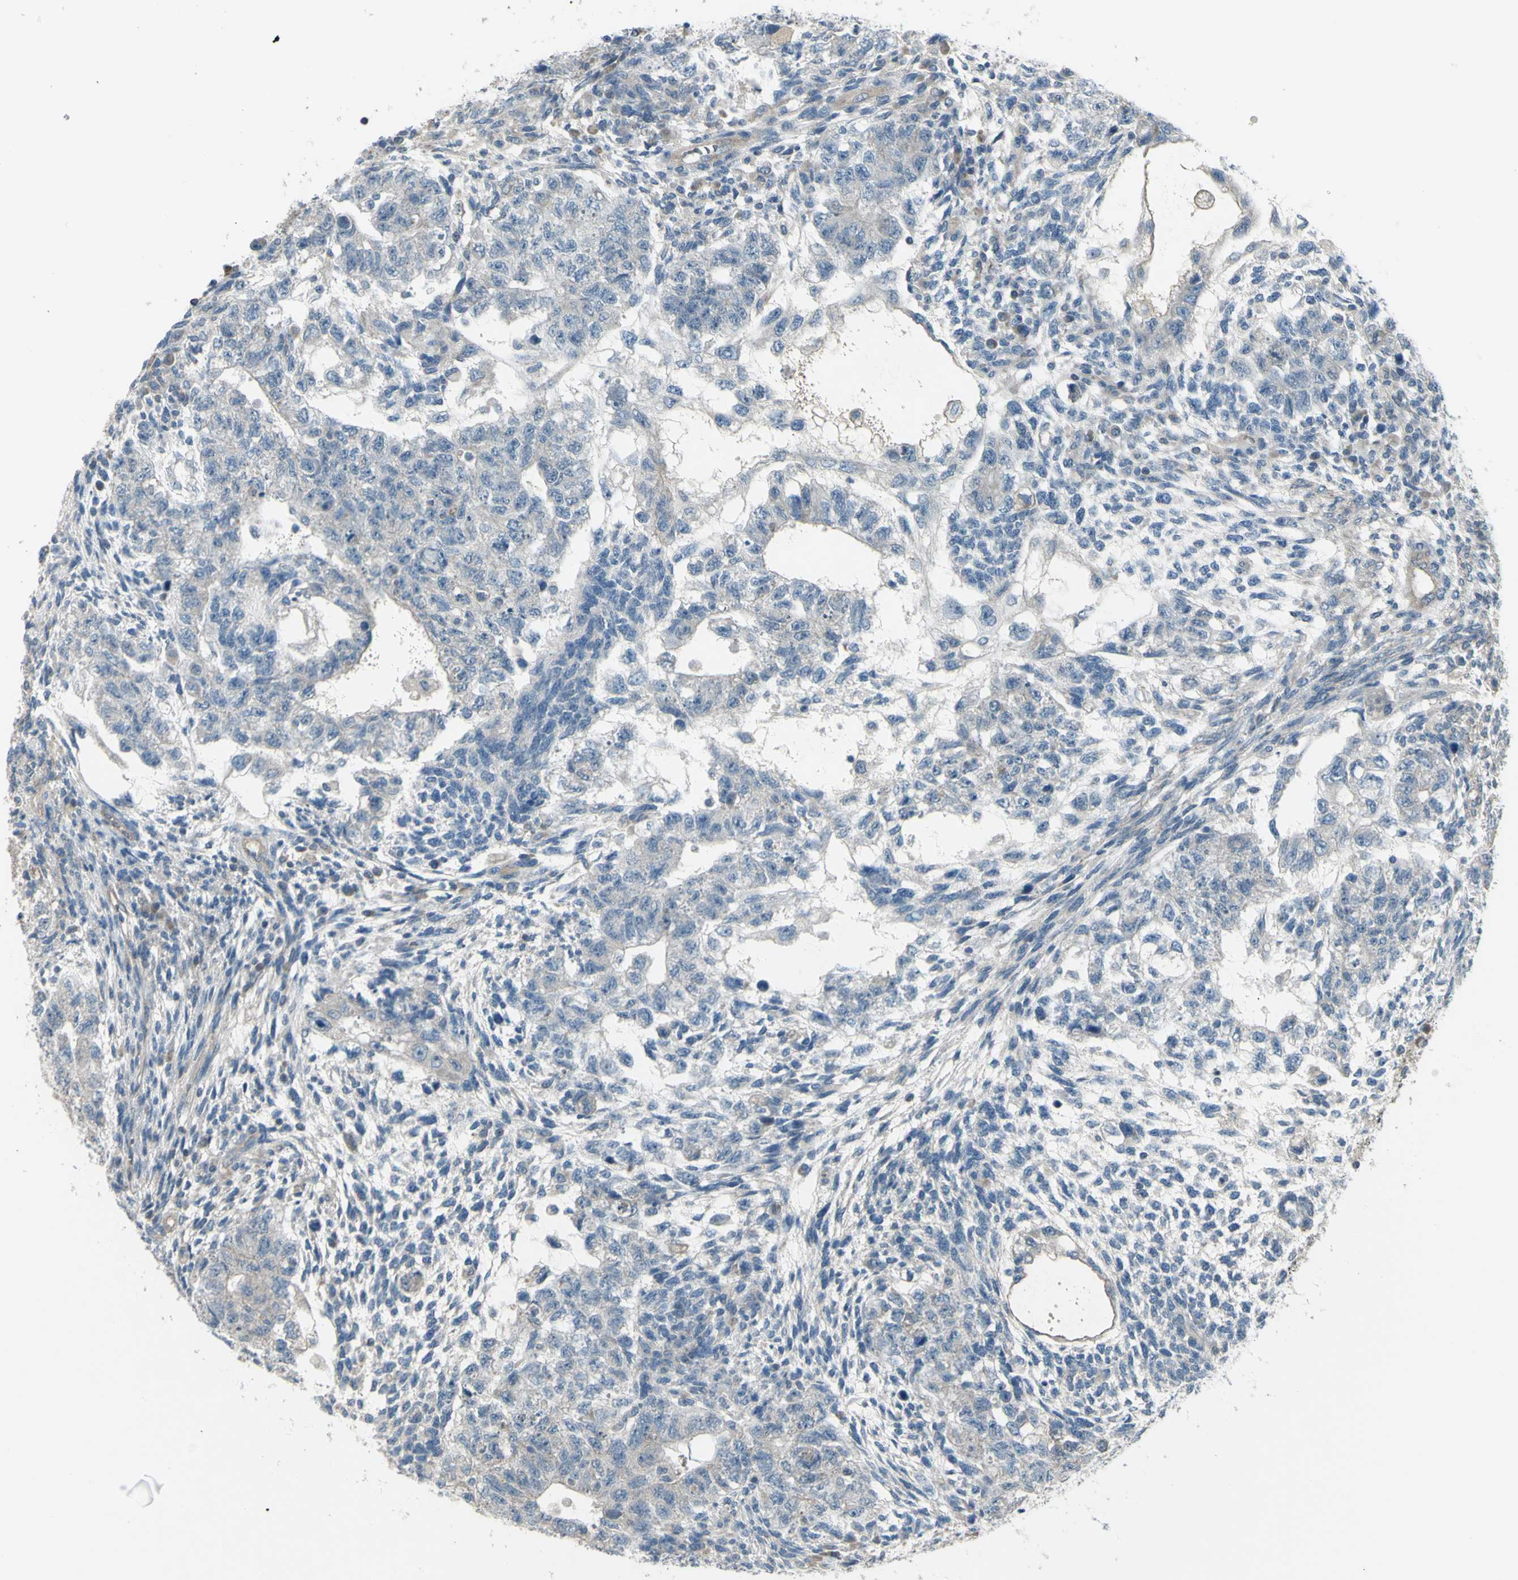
{"staining": {"intensity": "negative", "quantity": "none", "location": "none"}, "tissue": "testis cancer", "cell_type": "Tumor cells", "image_type": "cancer", "snomed": [{"axis": "morphology", "description": "Normal tissue, NOS"}, {"axis": "morphology", "description": "Carcinoma, Embryonal, NOS"}, {"axis": "topography", "description": "Testis"}], "caption": "A histopathology image of embryonal carcinoma (testis) stained for a protein demonstrates no brown staining in tumor cells. (Stains: DAB (3,3'-diaminobenzidine) immunohistochemistry with hematoxylin counter stain, Microscopy: brightfield microscopy at high magnification).", "gene": "NAXD", "patient": {"sex": "male", "age": 36}}